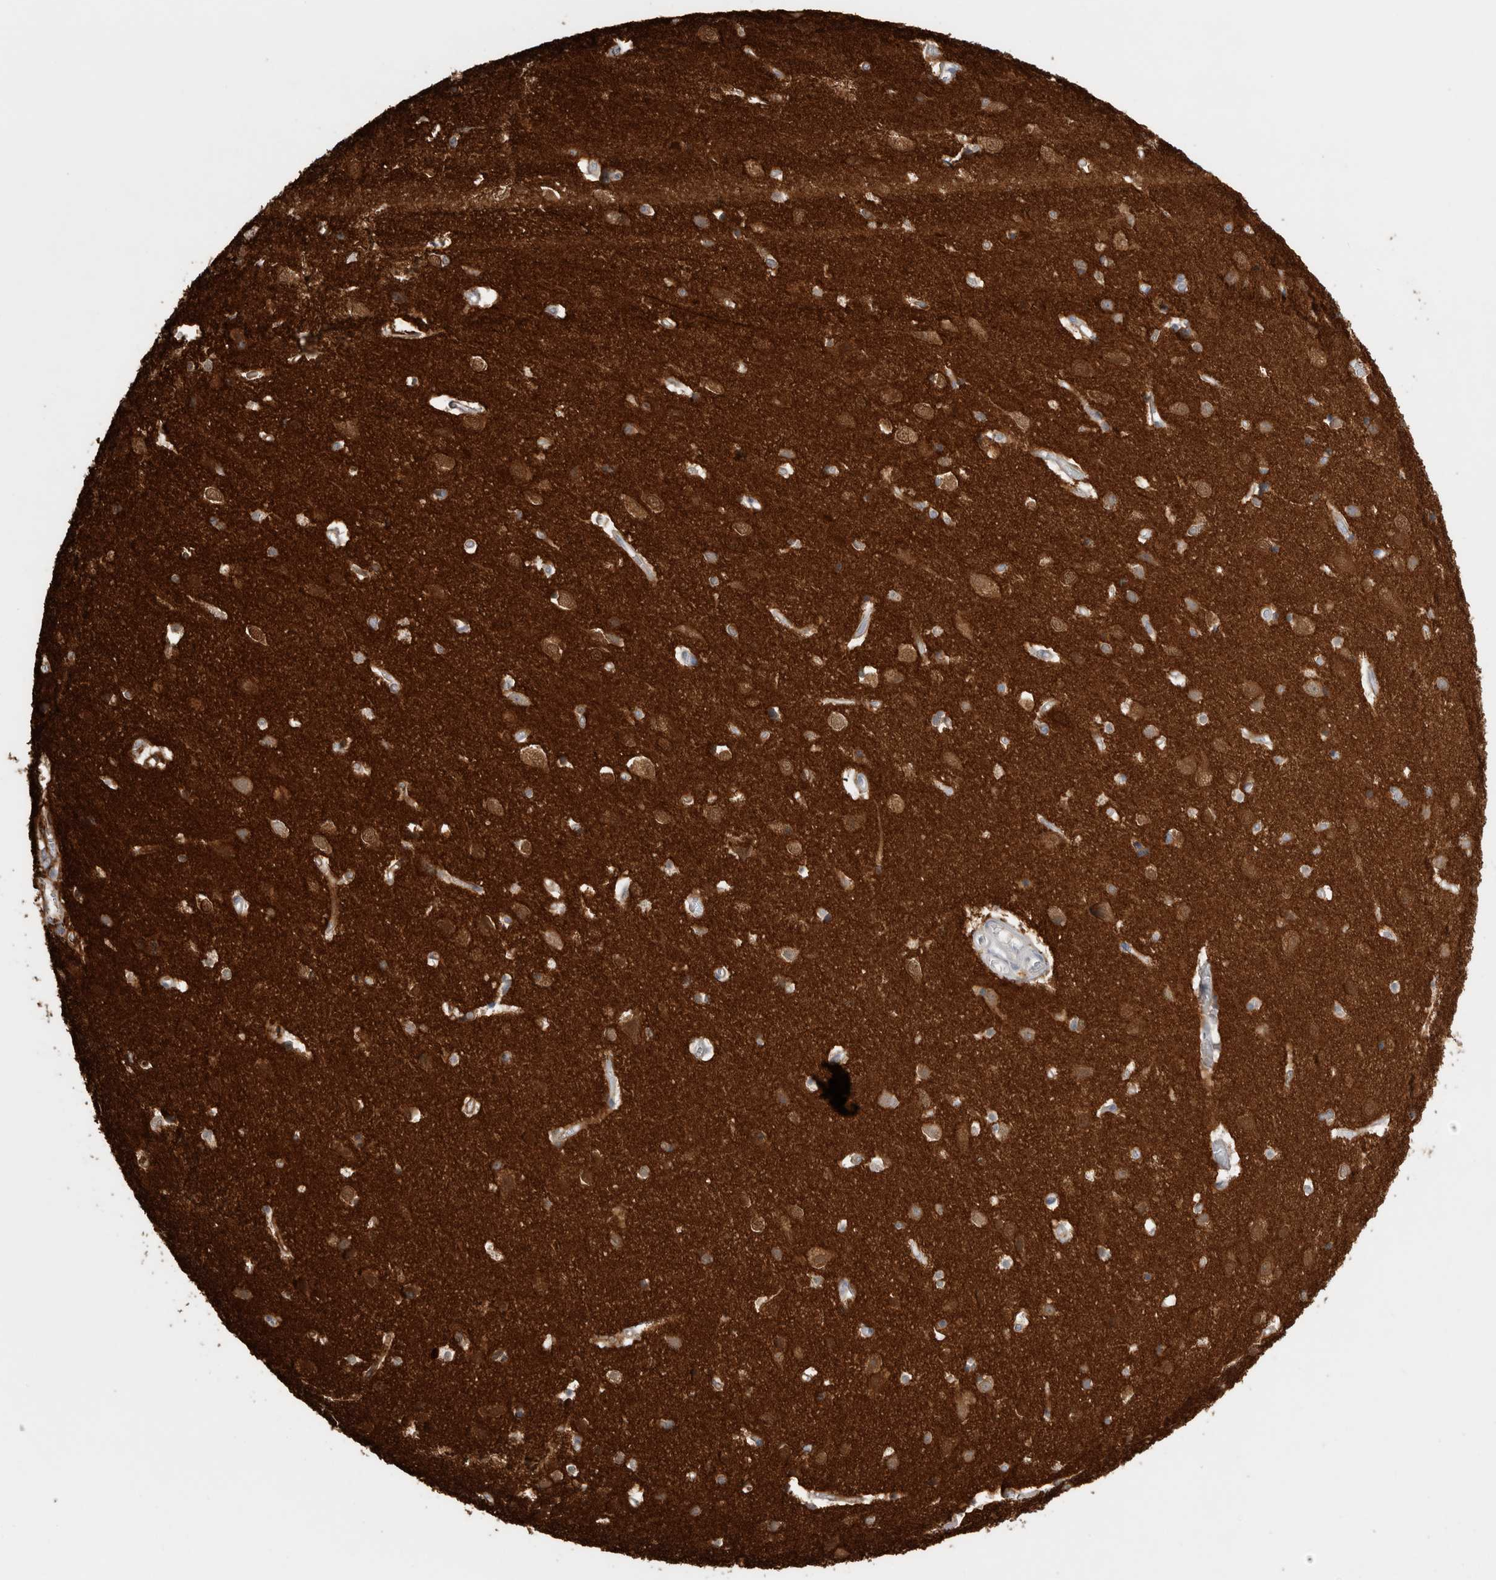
{"staining": {"intensity": "negative", "quantity": "none", "location": "none"}, "tissue": "cerebral cortex", "cell_type": "Endothelial cells", "image_type": "normal", "snomed": [{"axis": "morphology", "description": "Normal tissue, NOS"}, {"axis": "topography", "description": "Cerebral cortex"}], "caption": "The image exhibits no staining of endothelial cells in unremarkable cerebral cortex.", "gene": "PPP3CC", "patient": {"sex": "male", "age": 54}}